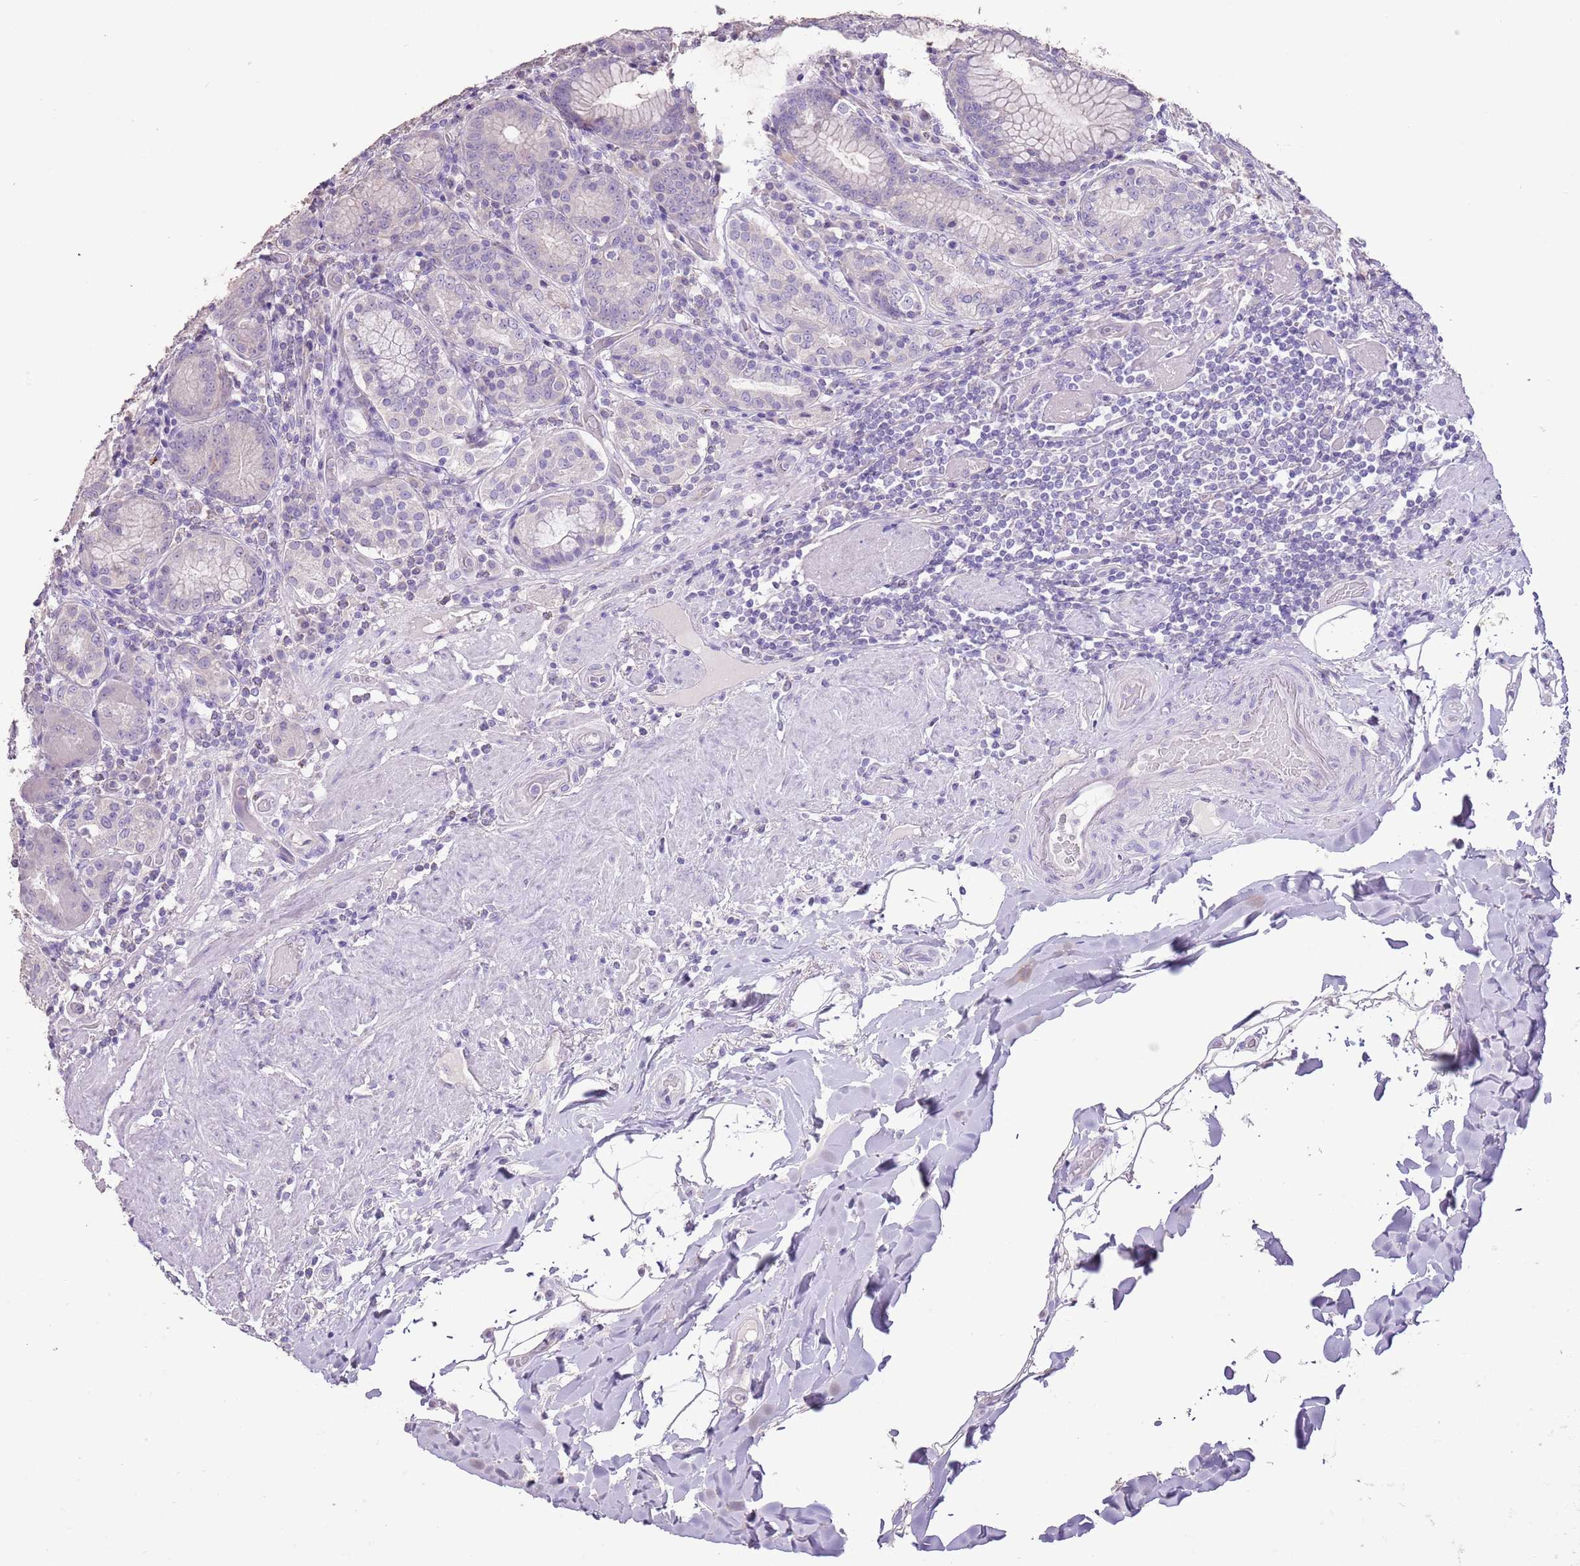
{"staining": {"intensity": "negative", "quantity": "none", "location": "none"}, "tissue": "stomach", "cell_type": "Glandular cells", "image_type": "normal", "snomed": [{"axis": "morphology", "description": "Normal tissue, NOS"}, {"axis": "topography", "description": "Stomach, upper"}, {"axis": "topography", "description": "Stomach, lower"}], "caption": "Human stomach stained for a protein using IHC shows no staining in glandular cells.", "gene": "BLOC1S2", "patient": {"sex": "female", "age": 76}}